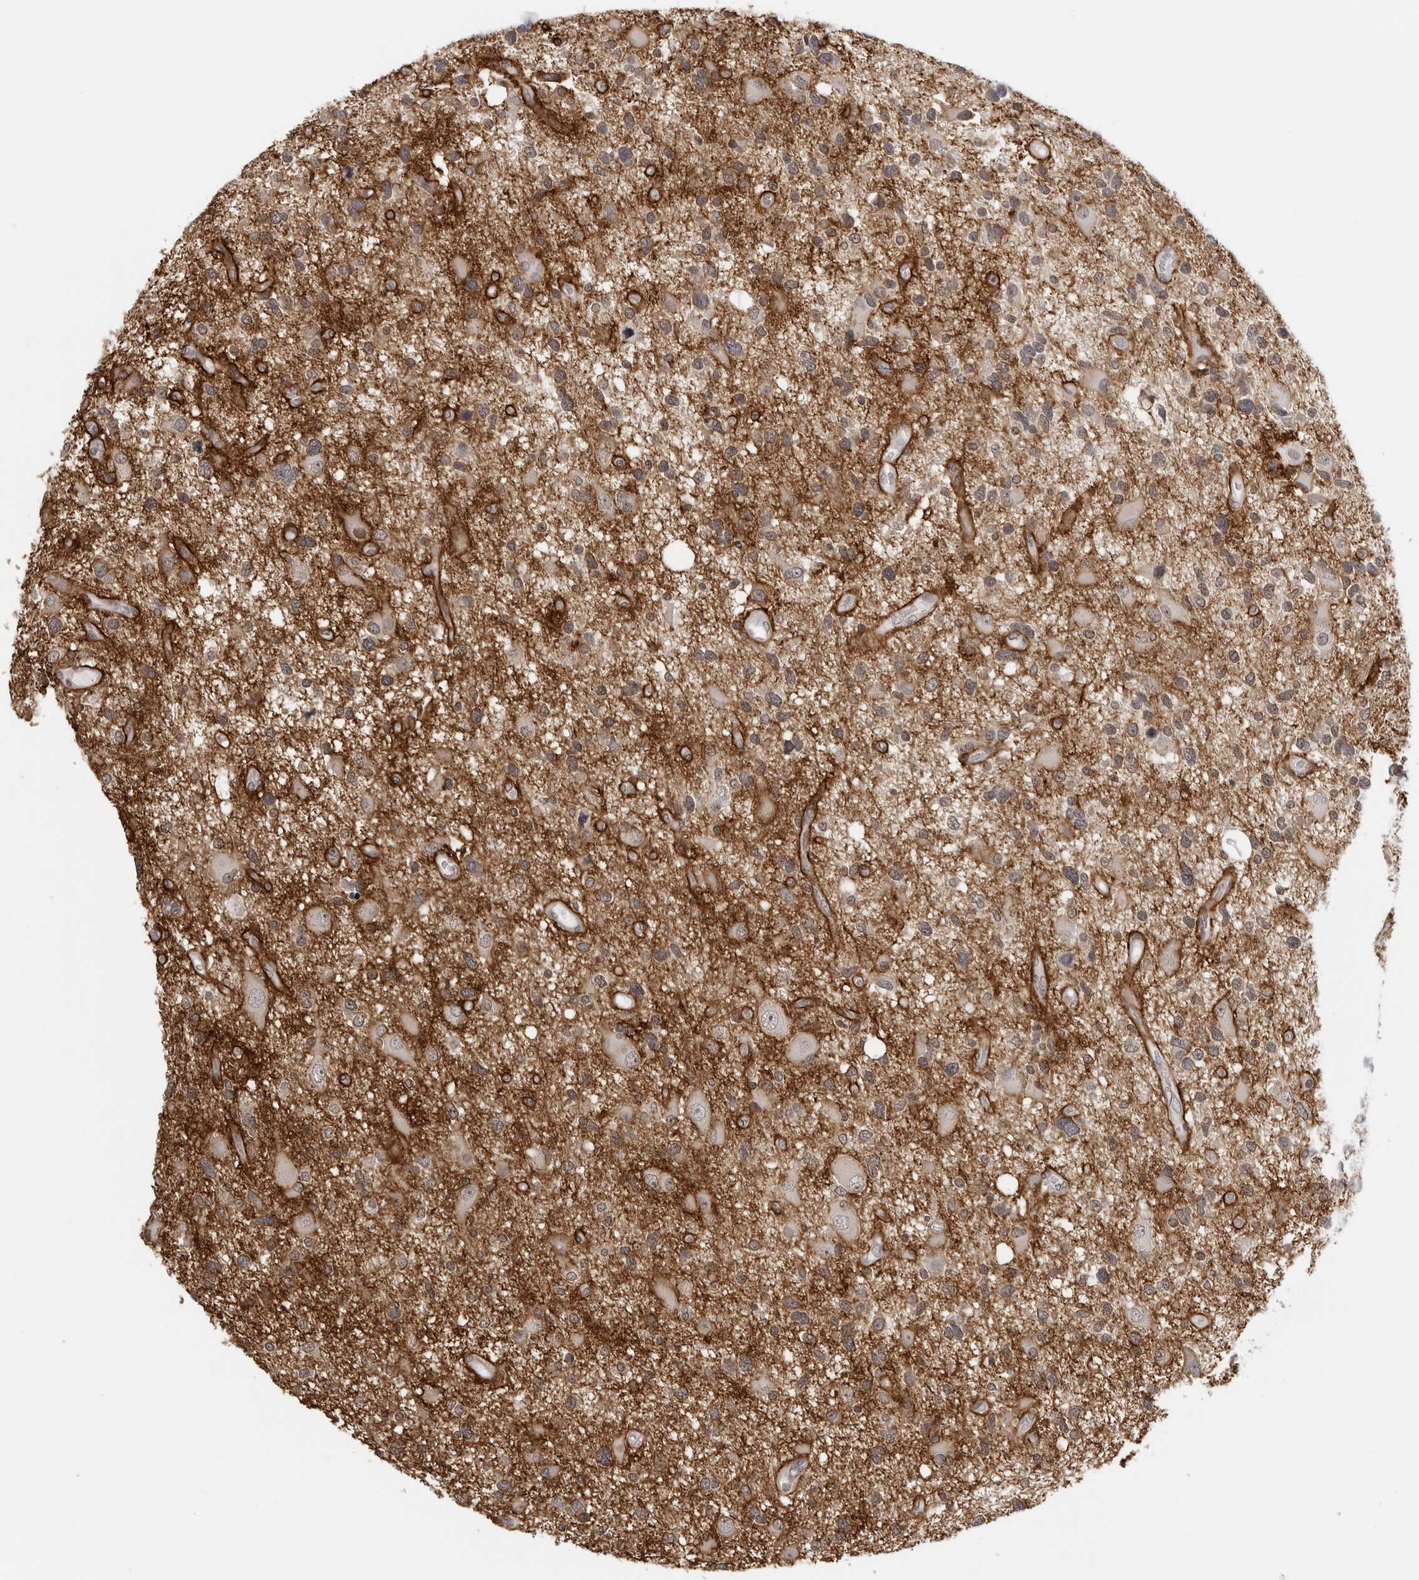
{"staining": {"intensity": "weak", "quantity": "<25%", "location": "cytoplasmic/membranous"}, "tissue": "glioma", "cell_type": "Tumor cells", "image_type": "cancer", "snomed": [{"axis": "morphology", "description": "Glioma, malignant, High grade"}, {"axis": "topography", "description": "Brain"}], "caption": "This micrograph is of high-grade glioma (malignant) stained with immunohistochemistry to label a protein in brown with the nuclei are counter-stained blue. There is no expression in tumor cells. (DAB (3,3'-diaminobenzidine) IHC, high magnification).", "gene": "PRUNE1", "patient": {"sex": "male", "age": 33}}